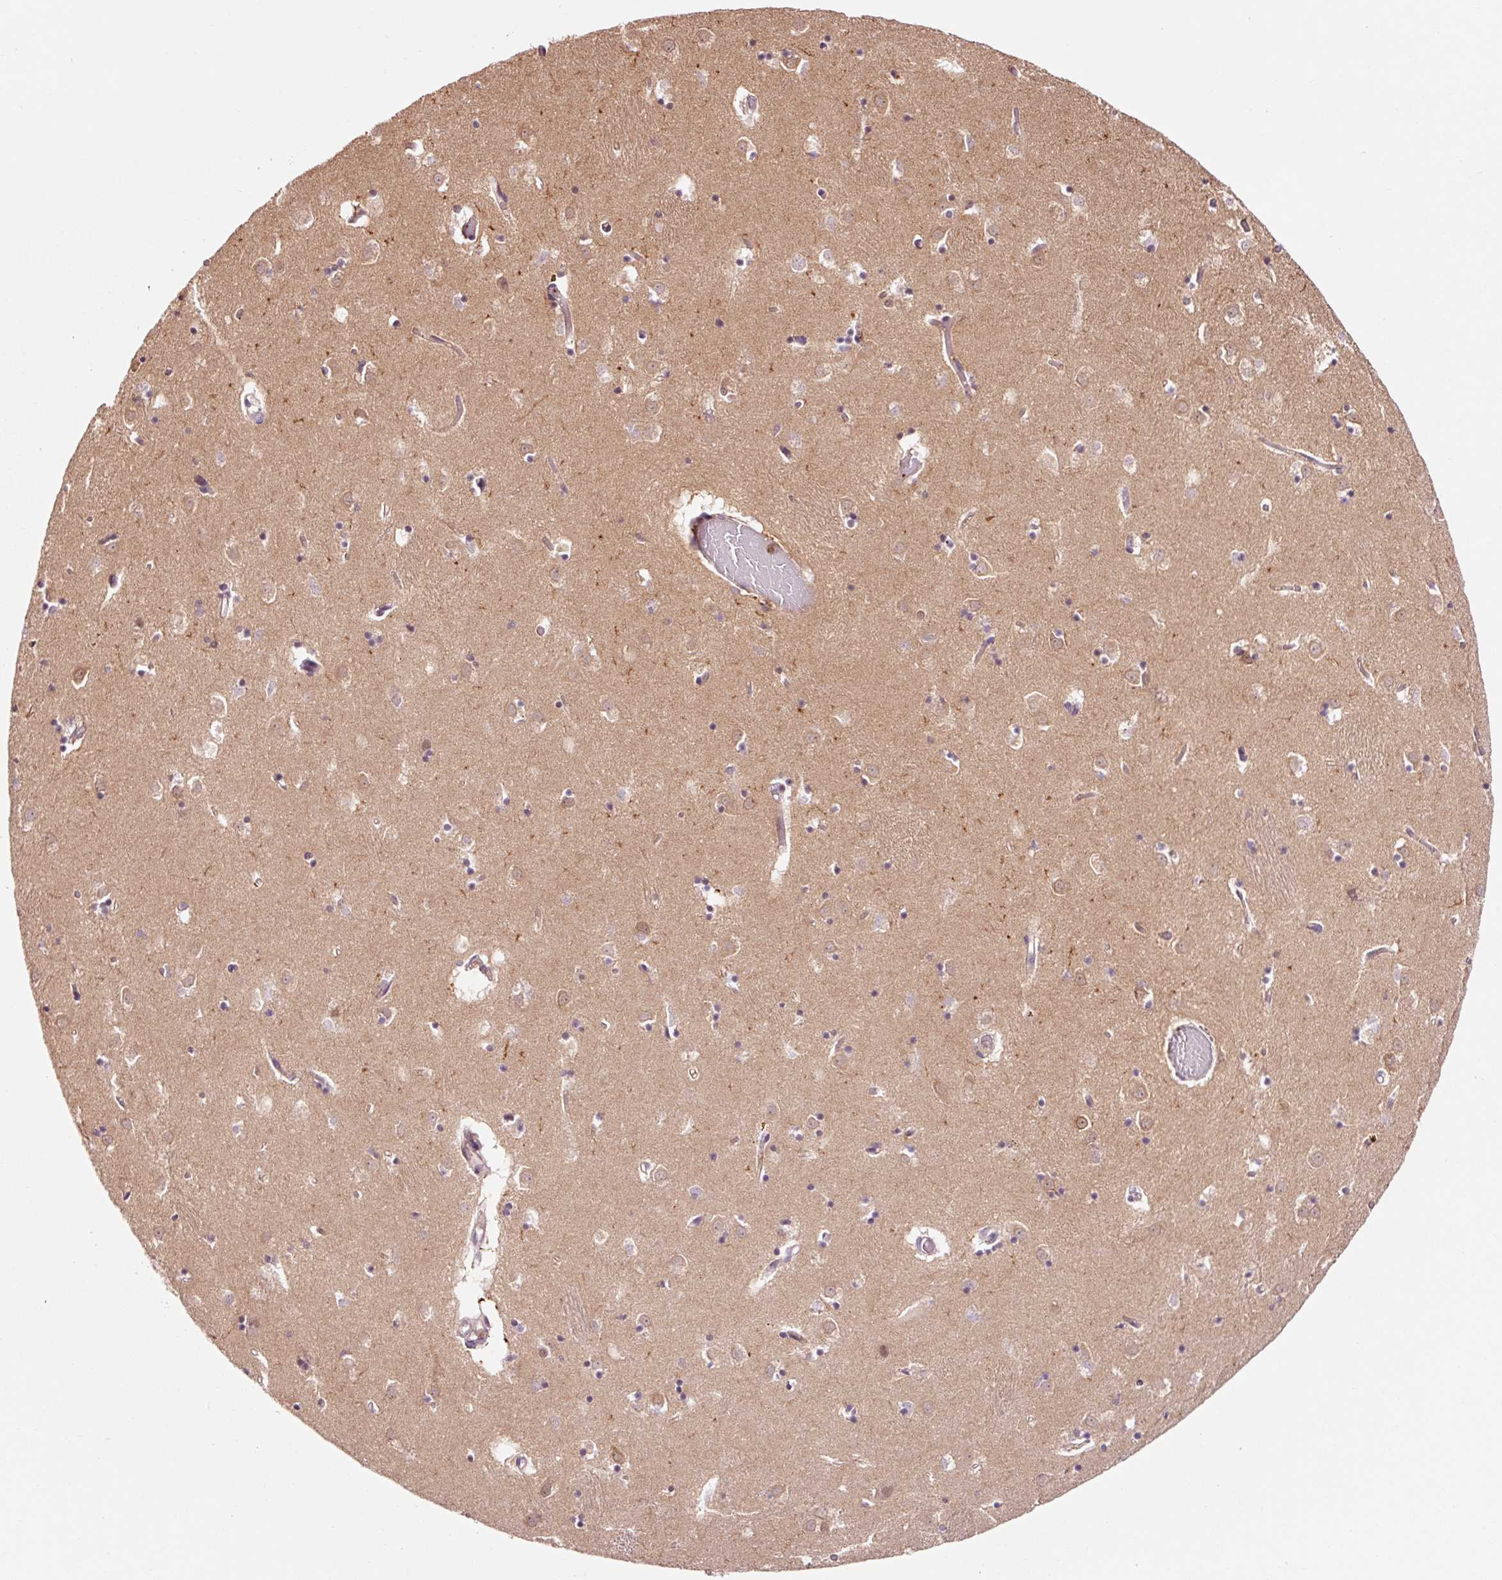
{"staining": {"intensity": "weak", "quantity": "<25%", "location": "nuclear"}, "tissue": "caudate", "cell_type": "Glial cells", "image_type": "normal", "snomed": [{"axis": "morphology", "description": "Normal tissue, NOS"}, {"axis": "topography", "description": "Lateral ventricle wall"}], "caption": "Immunohistochemistry photomicrograph of unremarkable human caudate stained for a protein (brown), which exhibits no staining in glial cells. The staining was performed using DAB (3,3'-diaminobenzidine) to visualize the protein expression in brown, while the nuclei were stained in blue with hematoxylin (Magnification: 20x).", "gene": "FBXL14", "patient": {"sex": "male", "age": 70}}